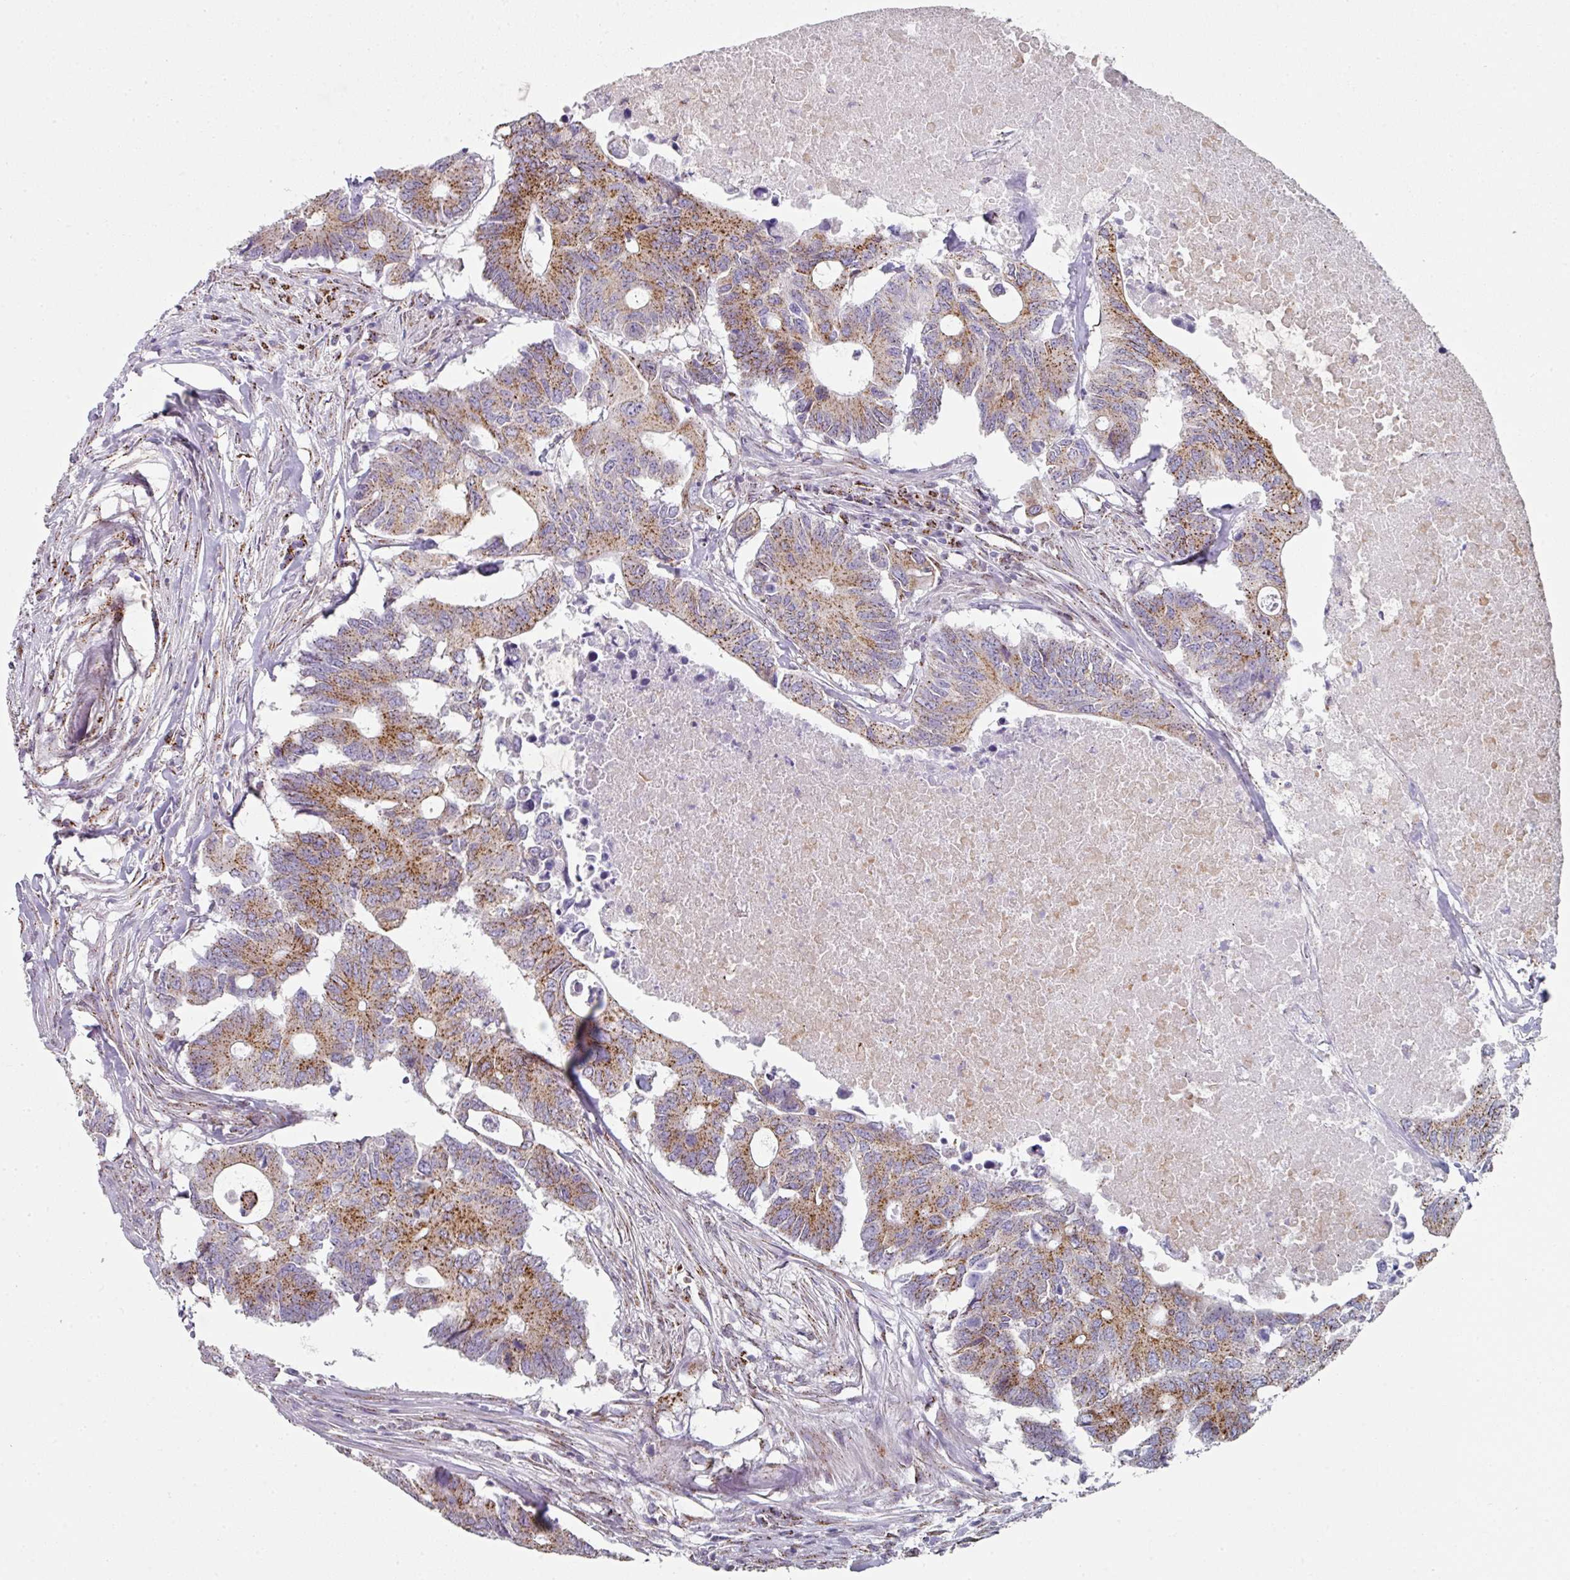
{"staining": {"intensity": "moderate", "quantity": ">75%", "location": "cytoplasmic/membranous"}, "tissue": "colorectal cancer", "cell_type": "Tumor cells", "image_type": "cancer", "snomed": [{"axis": "morphology", "description": "Adenocarcinoma, NOS"}, {"axis": "topography", "description": "Colon"}], "caption": "Protein expression analysis of colorectal adenocarcinoma demonstrates moderate cytoplasmic/membranous staining in about >75% of tumor cells.", "gene": "CCDC85B", "patient": {"sex": "male", "age": 71}}